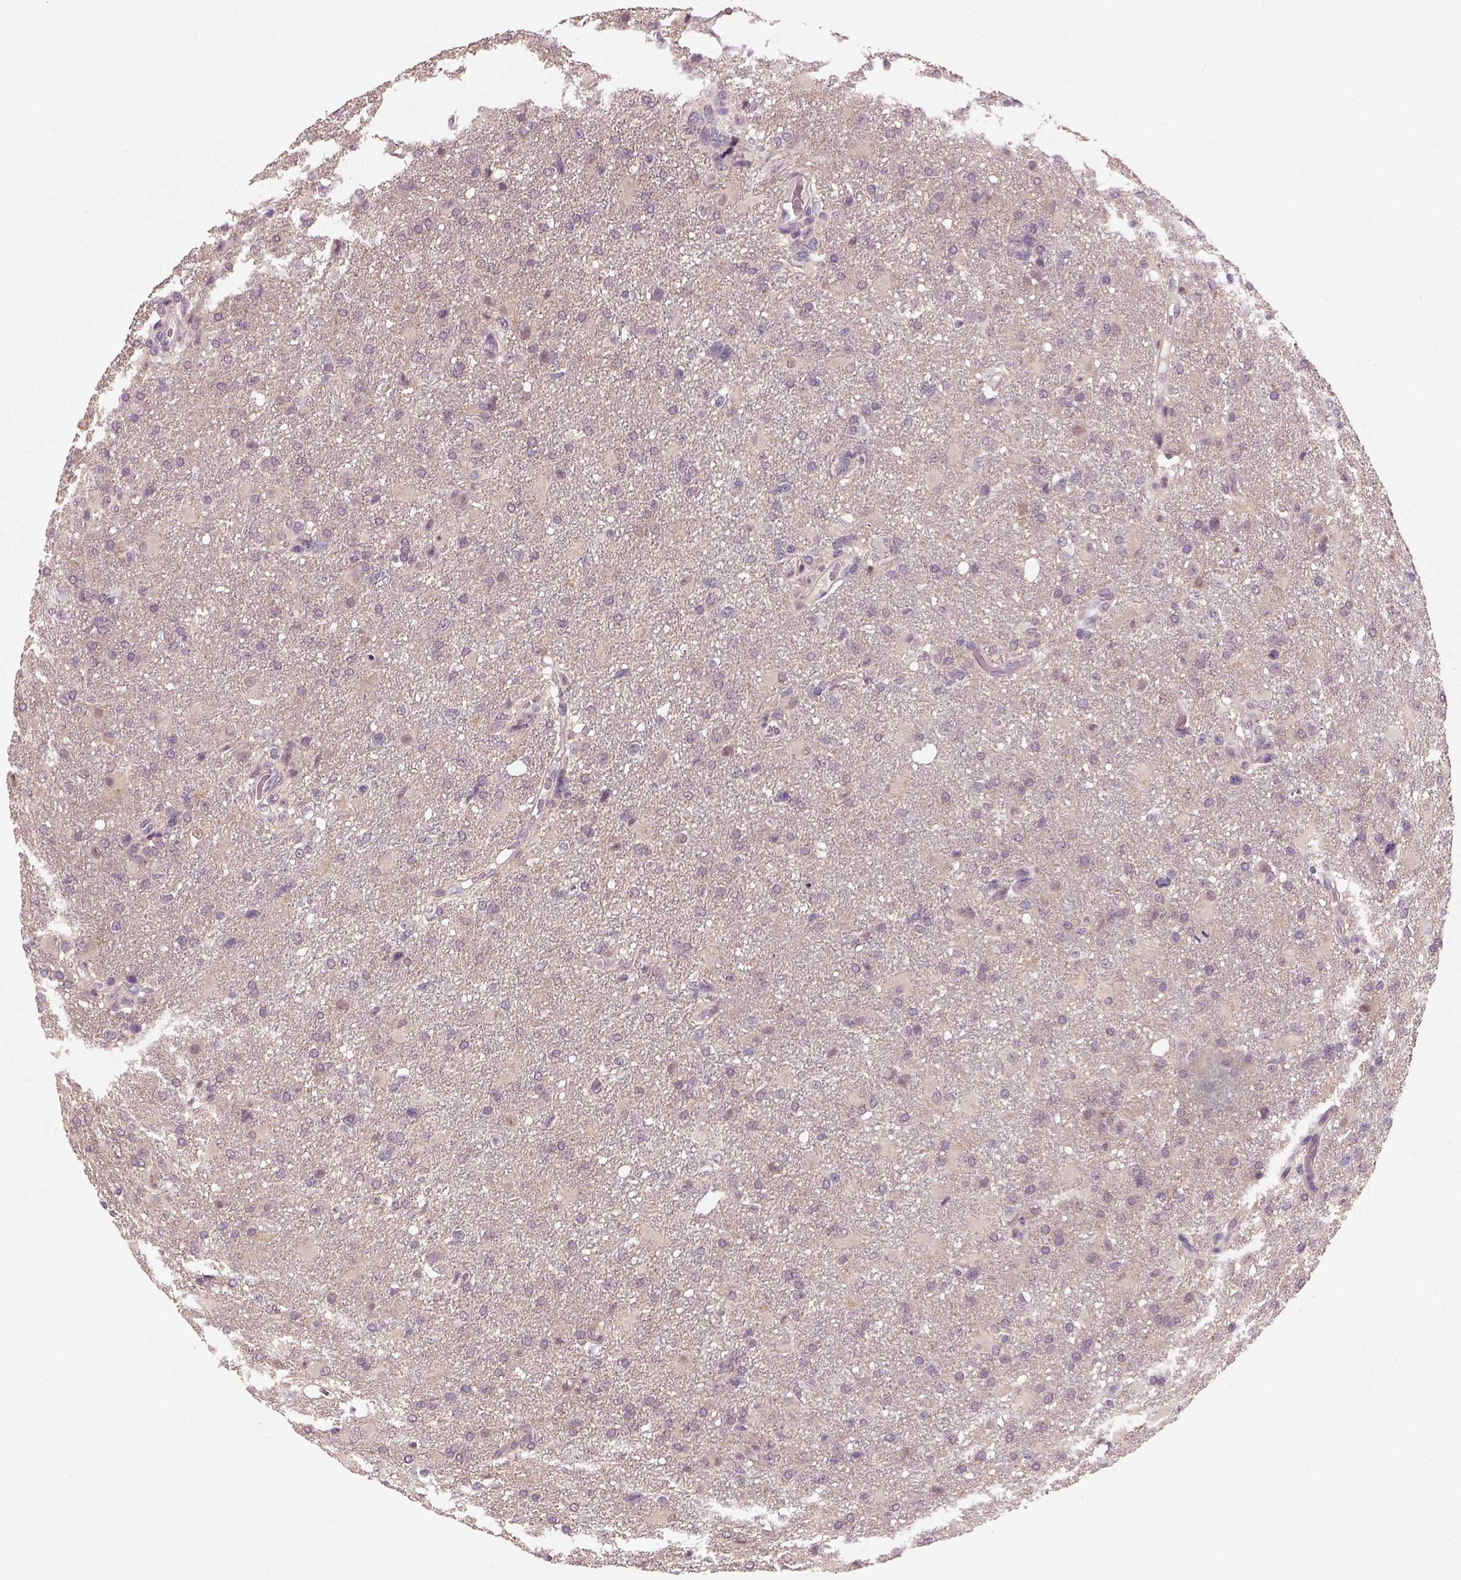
{"staining": {"intensity": "negative", "quantity": "none", "location": "none"}, "tissue": "glioma", "cell_type": "Tumor cells", "image_type": "cancer", "snomed": [{"axis": "morphology", "description": "Glioma, malignant, High grade"}, {"axis": "topography", "description": "Brain"}], "caption": "A high-resolution photomicrograph shows immunohistochemistry staining of malignant glioma (high-grade), which demonstrates no significant positivity in tumor cells.", "gene": "GDNF", "patient": {"sex": "male", "age": 68}}